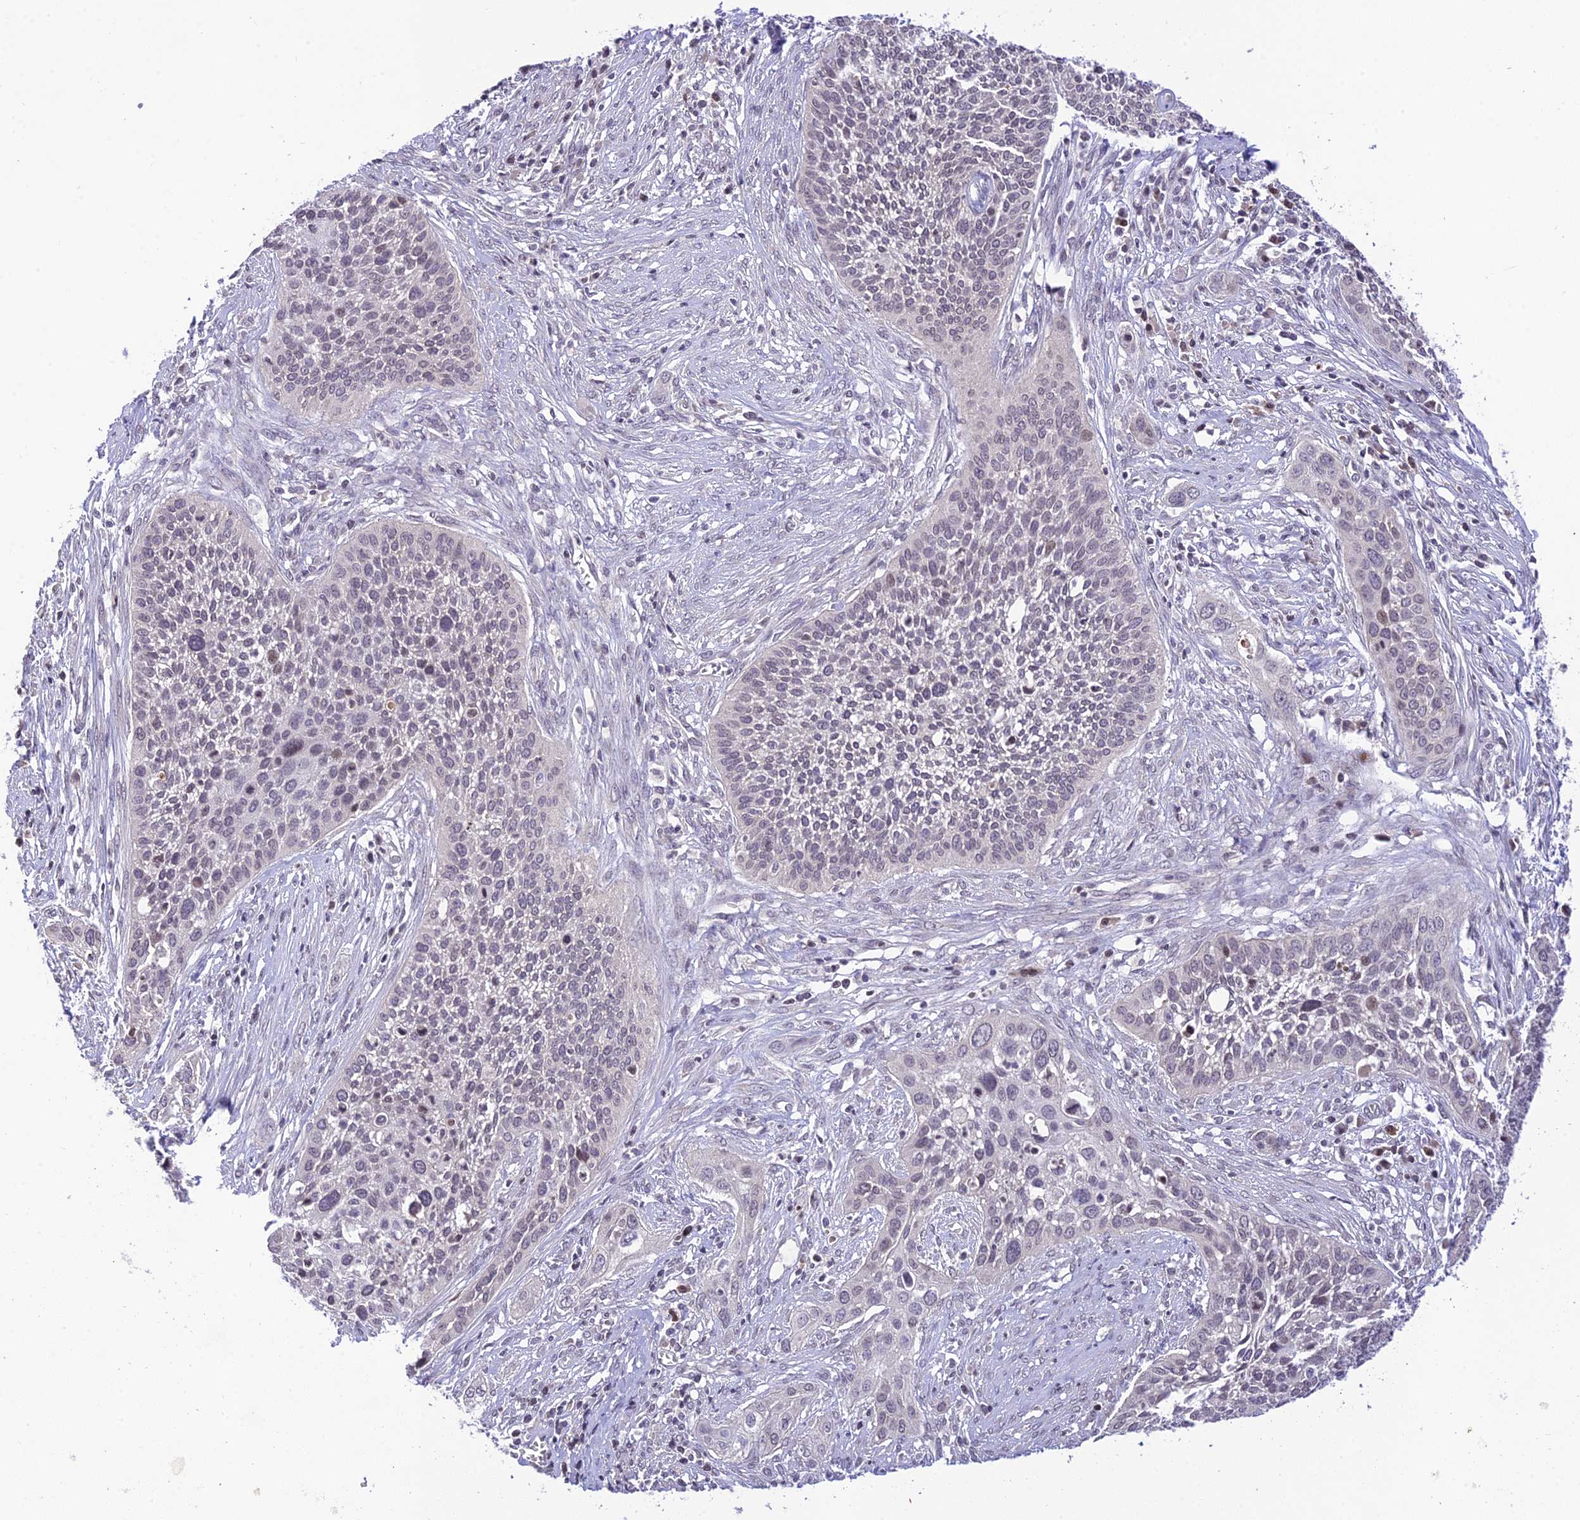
{"staining": {"intensity": "moderate", "quantity": "<25%", "location": "nuclear"}, "tissue": "cervical cancer", "cell_type": "Tumor cells", "image_type": "cancer", "snomed": [{"axis": "morphology", "description": "Squamous cell carcinoma, NOS"}, {"axis": "topography", "description": "Cervix"}], "caption": "Human squamous cell carcinoma (cervical) stained with a protein marker displays moderate staining in tumor cells.", "gene": "TEKT1", "patient": {"sex": "female", "age": 34}}